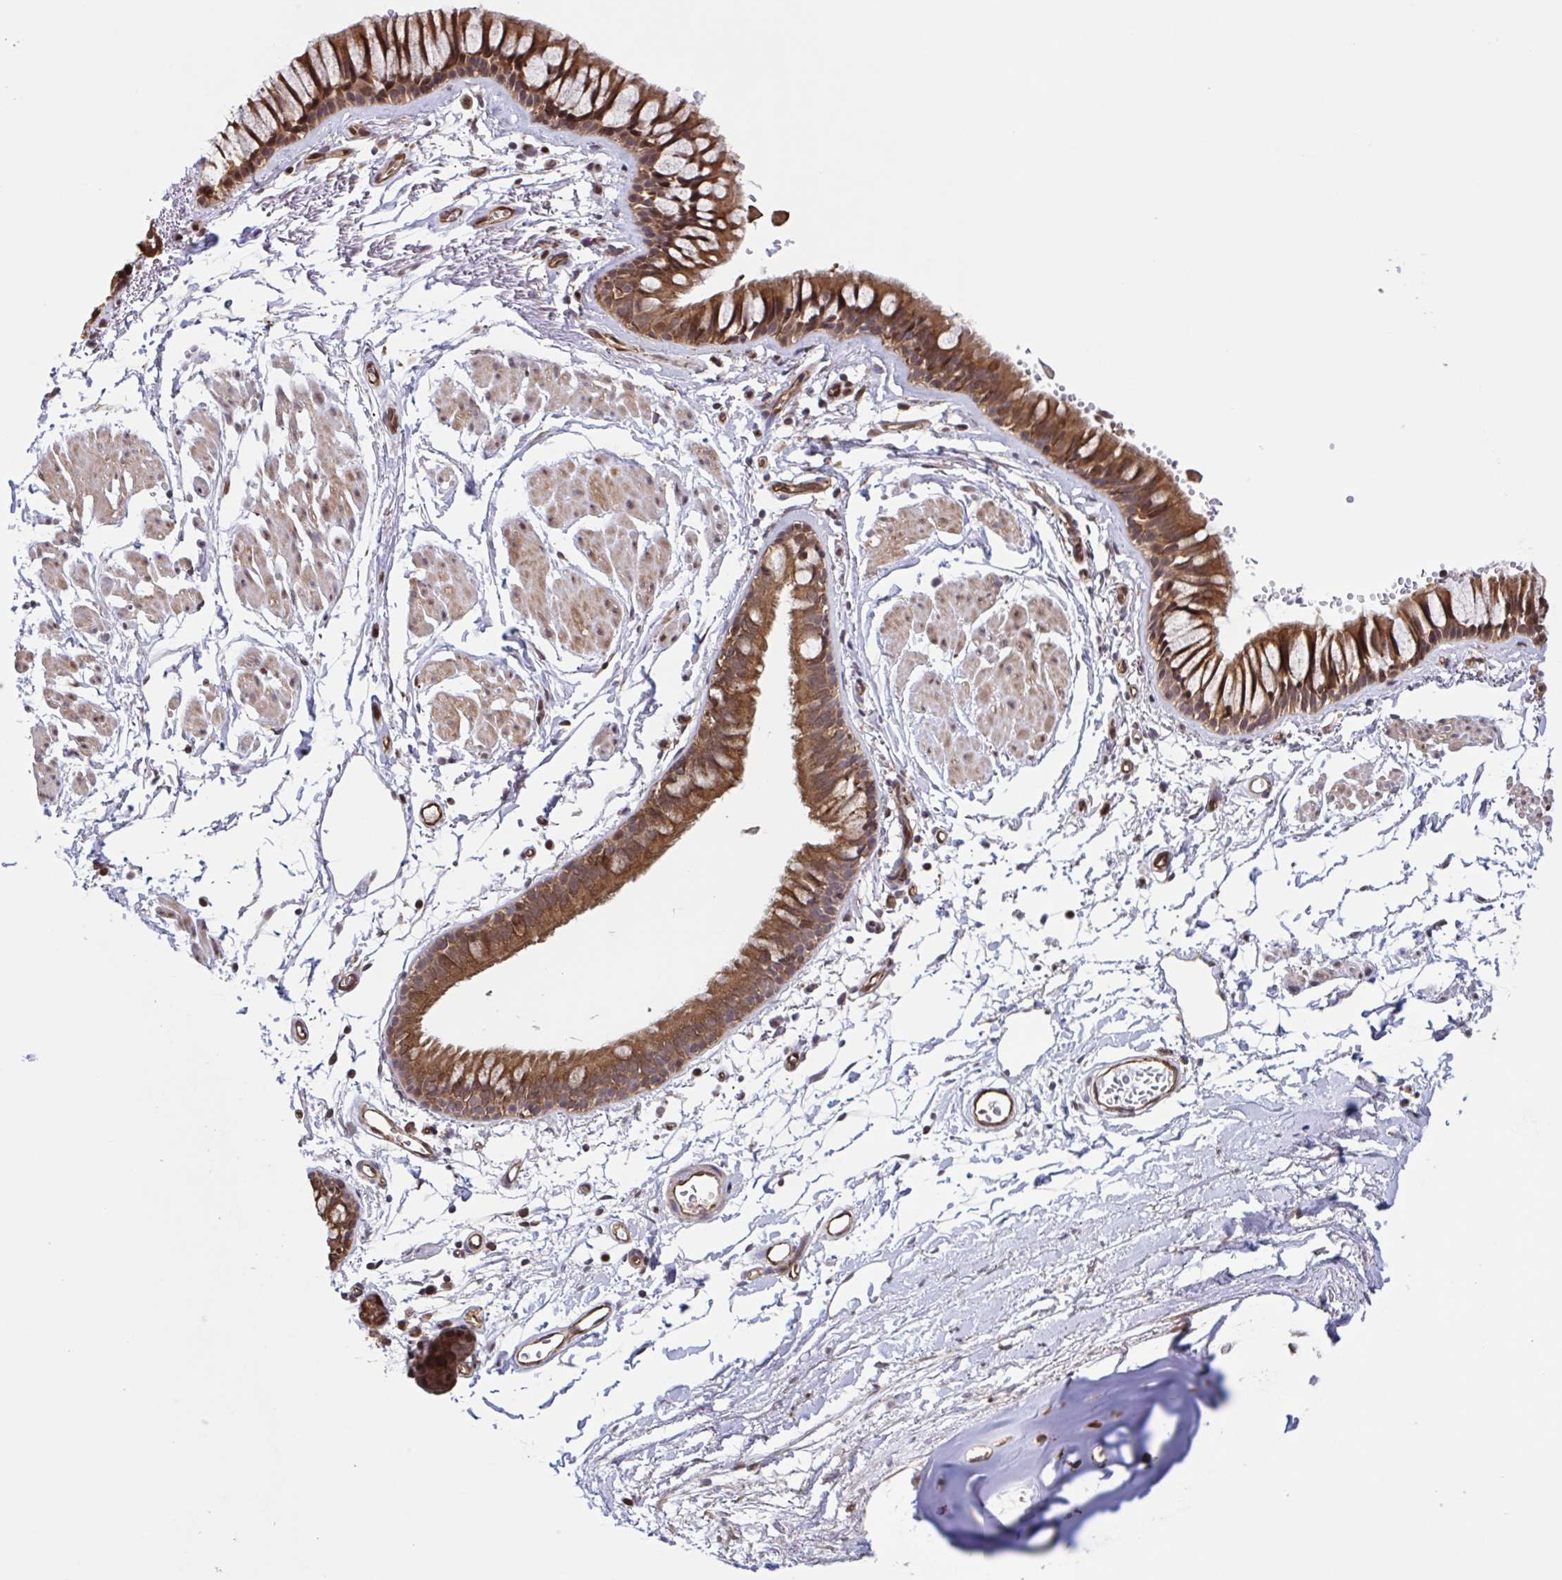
{"staining": {"intensity": "moderate", "quantity": ">75%", "location": "cytoplasmic/membranous"}, "tissue": "bronchus", "cell_type": "Respiratory epithelial cells", "image_type": "normal", "snomed": [{"axis": "morphology", "description": "Normal tissue, NOS"}, {"axis": "topography", "description": "Cartilage tissue"}, {"axis": "topography", "description": "Bronchus"}, {"axis": "topography", "description": "Peripheral nerve tissue"}], "caption": "Immunohistochemical staining of unremarkable human bronchus shows >75% levels of moderate cytoplasmic/membranous protein positivity in approximately >75% of respiratory epithelial cells.", "gene": "SEC63", "patient": {"sex": "female", "age": 59}}